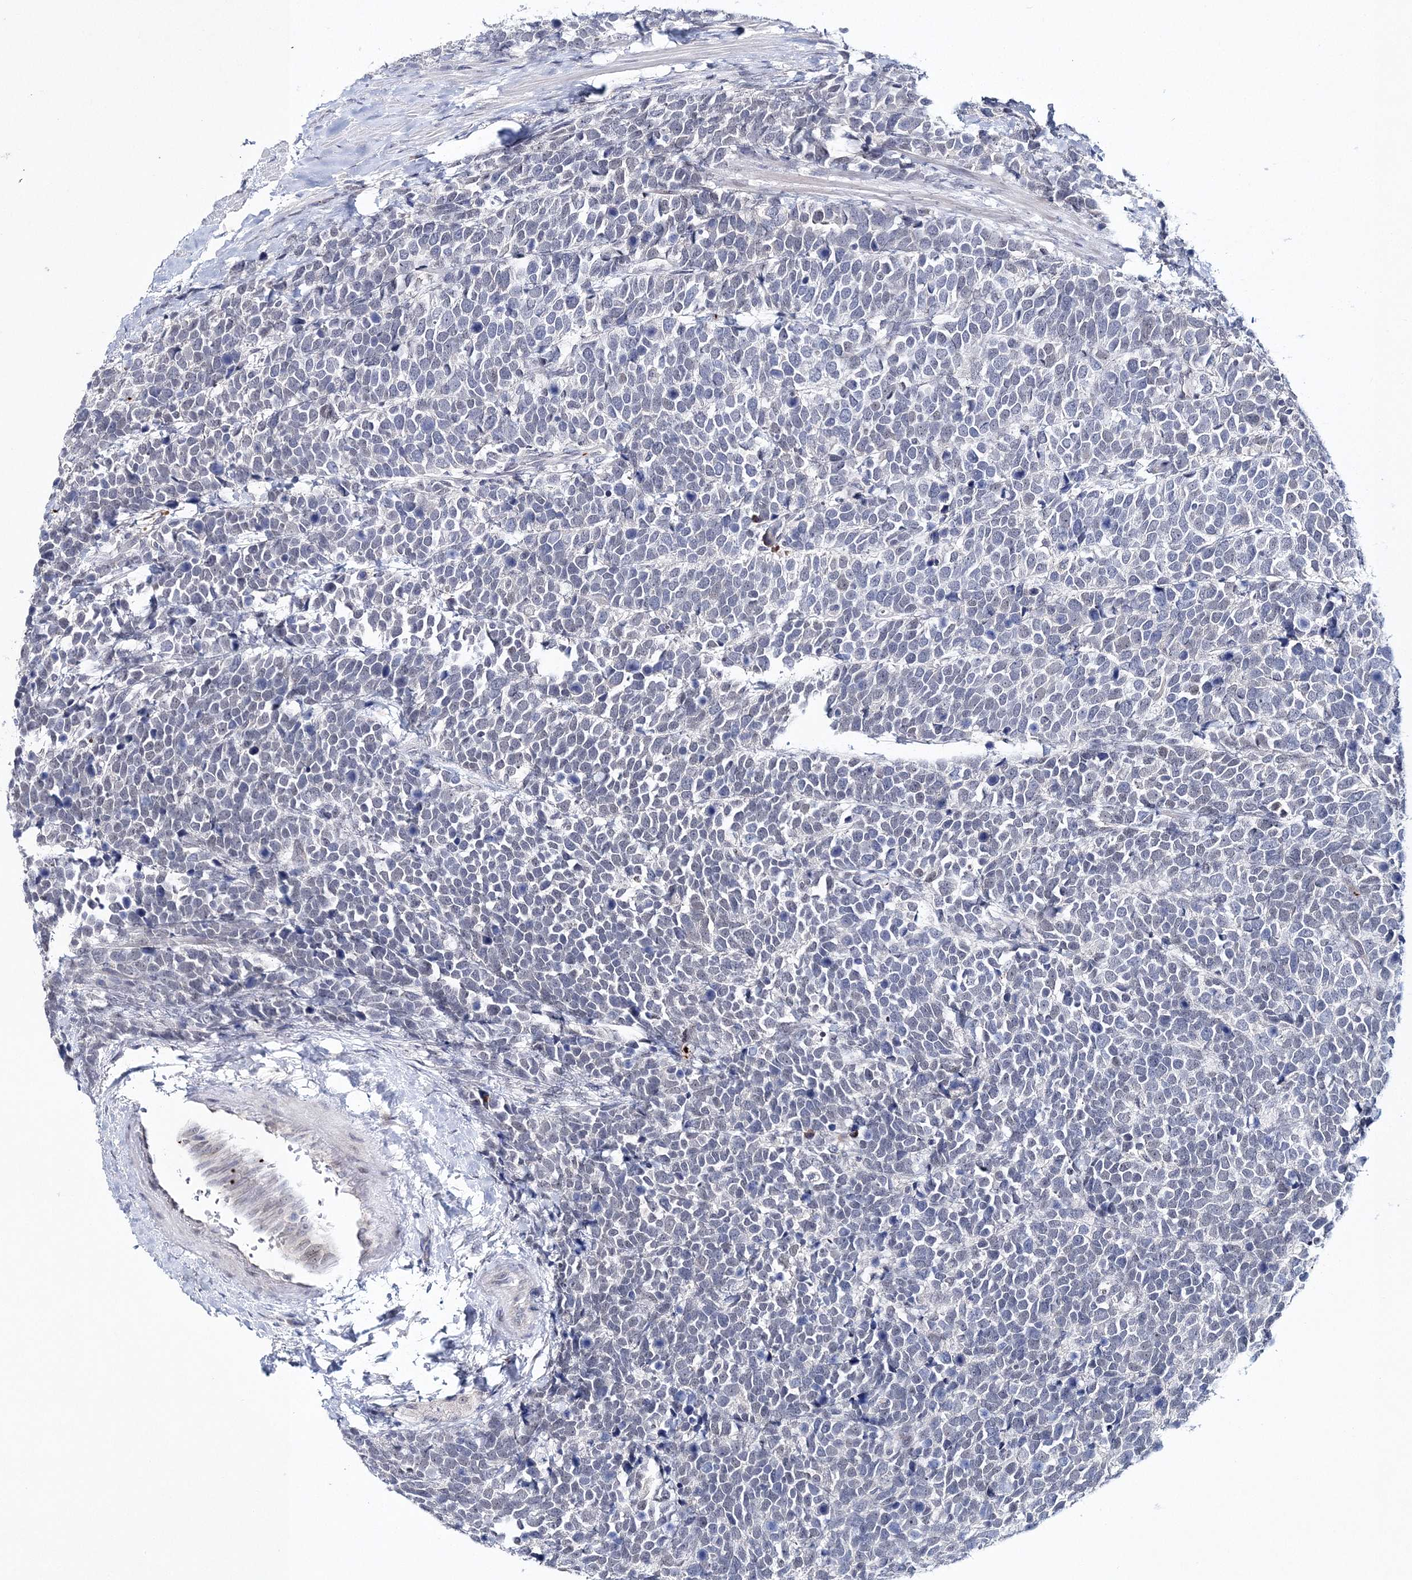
{"staining": {"intensity": "negative", "quantity": "none", "location": "none"}, "tissue": "urothelial cancer", "cell_type": "Tumor cells", "image_type": "cancer", "snomed": [{"axis": "morphology", "description": "Urothelial carcinoma, High grade"}, {"axis": "topography", "description": "Urinary bladder"}], "caption": "Human urothelial carcinoma (high-grade) stained for a protein using immunohistochemistry (IHC) shows no positivity in tumor cells.", "gene": "MYOZ2", "patient": {"sex": "female", "age": 82}}